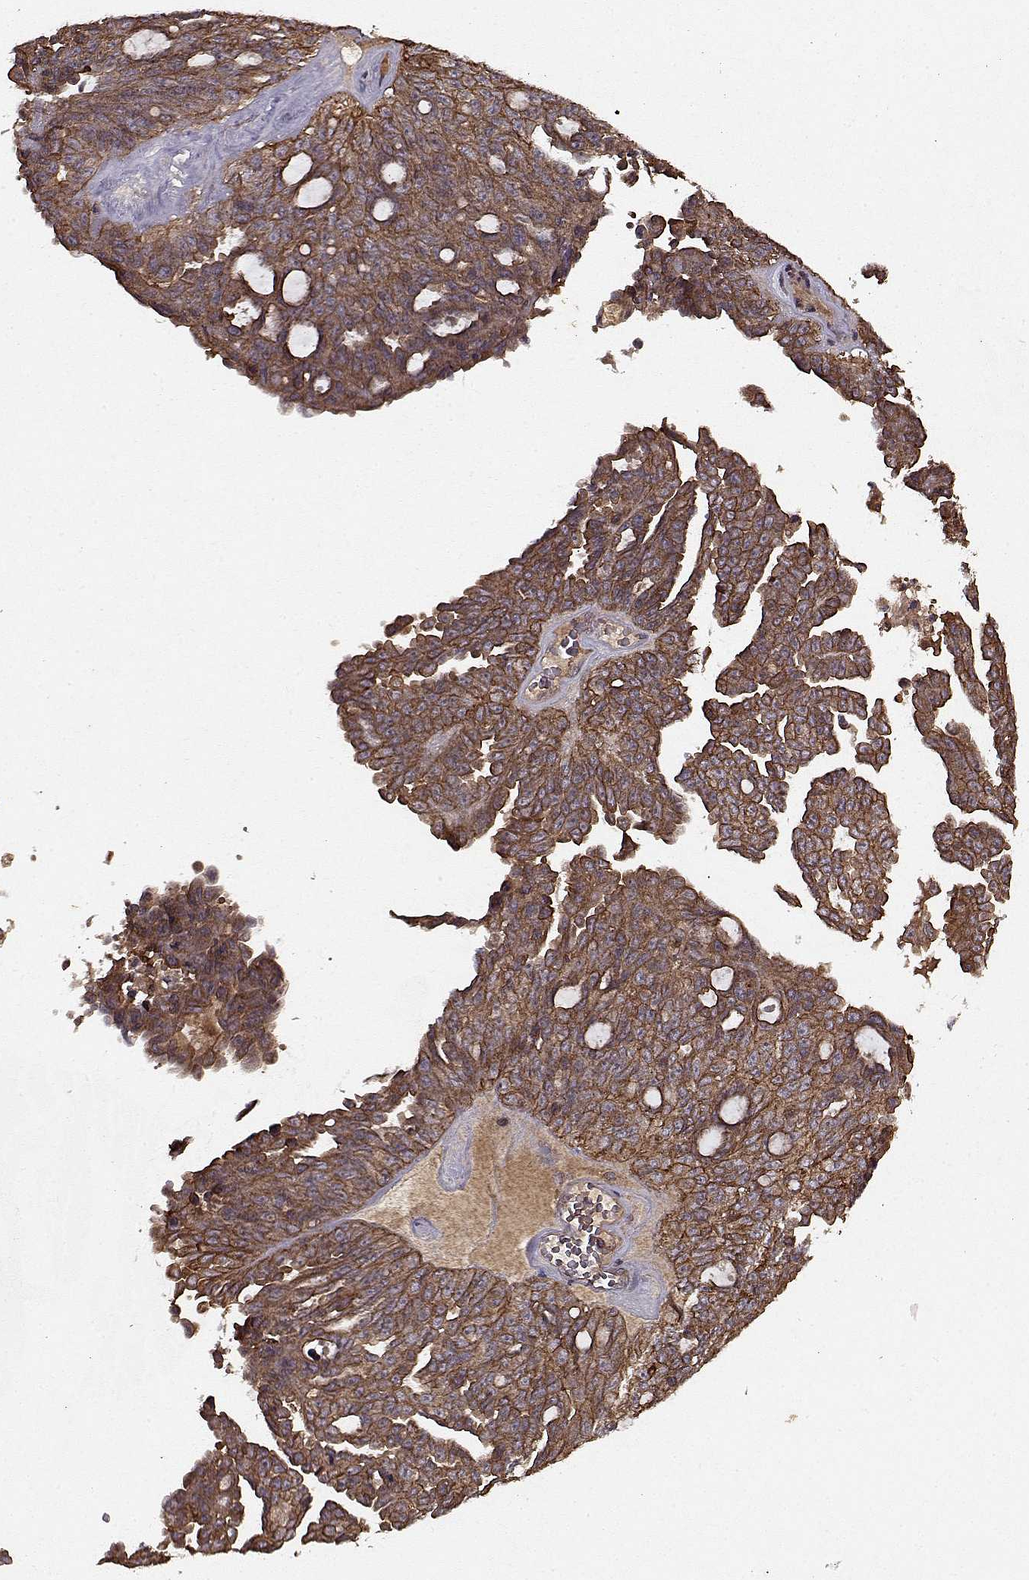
{"staining": {"intensity": "moderate", "quantity": ">75%", "location": "cytoplasmic/membranous"}, "tissue": "ovarian cancer", "cell_type": "Tumor cells", "image_type": "cancer", "snomed": [{"axis": "morphology", "description": "Cystadenocarcinoma, serous, NOS"}, {"axis": "topography", "description": "Ovary"}], "caption": "Ovarian cancer (serous cystadenocarcinoma) tissue exhibits moderate cytoplasmic/membranous staining in about >75% of tumor cells, visualized by immunohistochemistry.", "gene": "PPP1R12A", "patient": {"sex": "female", "age": 71}}